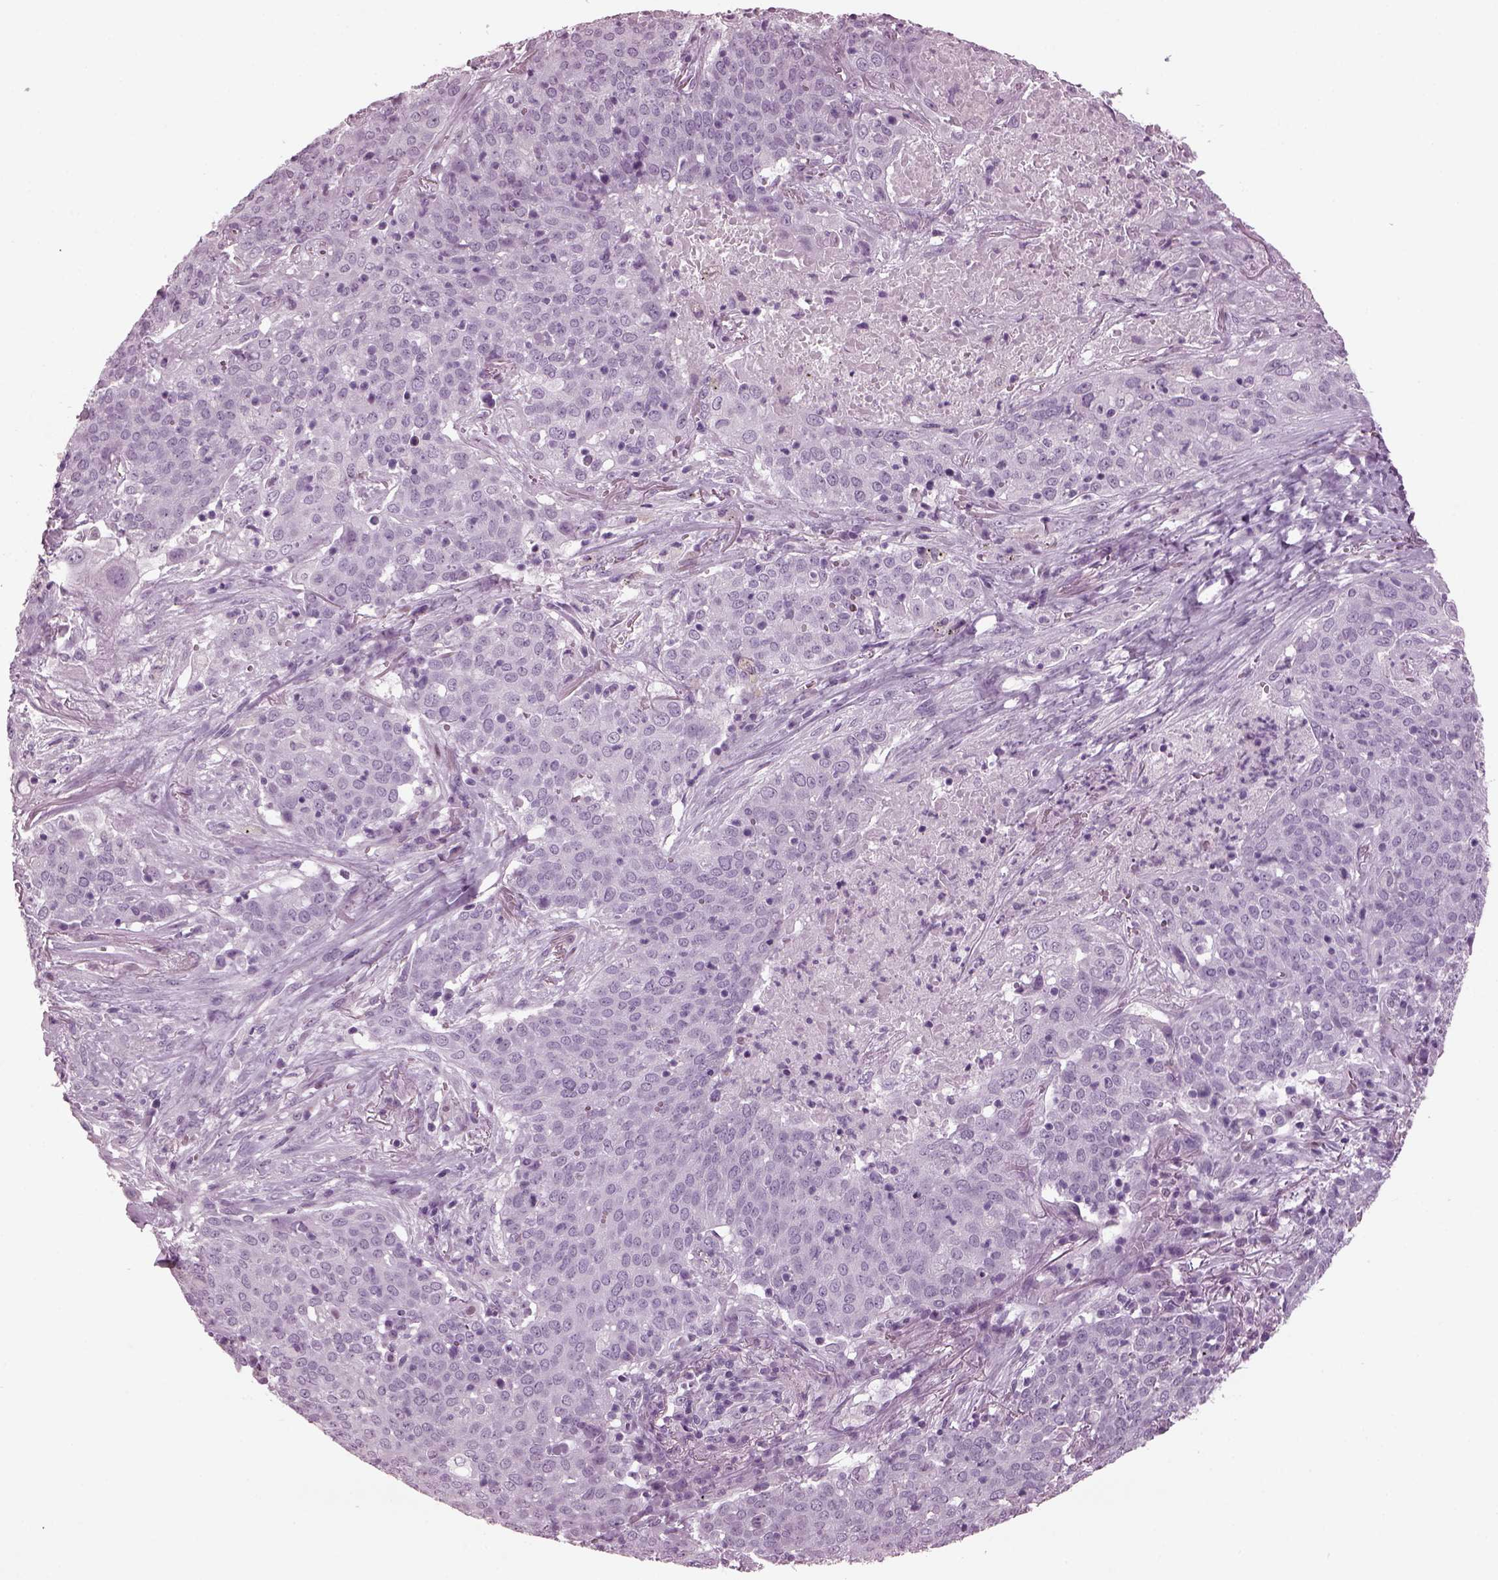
{"staining": {"intensity": "negative", "quantity": "none", "location": "none"}, "tissue": "lung cancer", "cell_type": "Tumor cells", "image_type": "cancer", "snomed": [{"axis": "morphology", "description": "Squamous cell carcinoma, NOS"}, {"axis": "topography", "description": "Lung"}], "caption": "Tumor cells show no significant protein expression in lung cancer.", "gene": "TPPP2", "patient": {"sex": "male", "age": 82}}